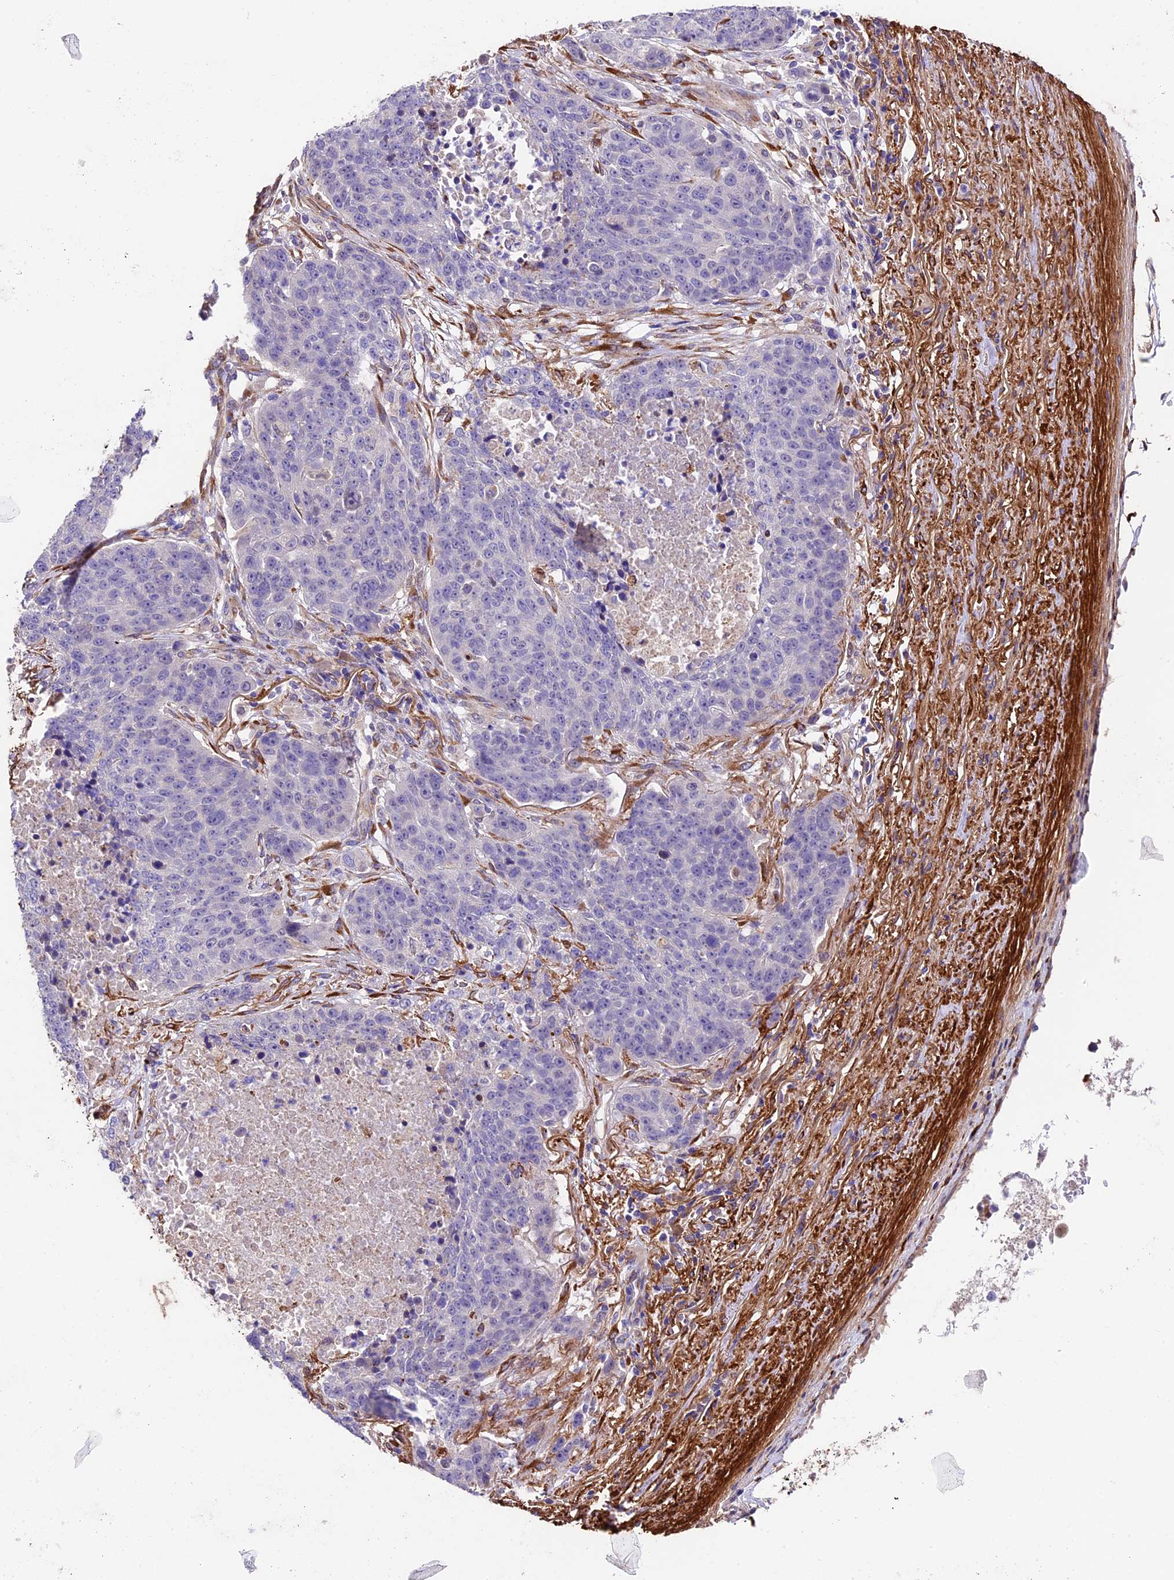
{"staining": {"intensity": "negative", "quantity": "none", "location": "none"}, "tissue": "lung cancer", "cell_type": "Tumor cells", "image_type": "cancer", "snomed": [{"axis": "morphology", "description": "Normal tissue, NOS"}, {"axis": "morphology", "description": "Squamous cell carcinoma, NOS"}, {"axis": "topography", "description": "Lymph node"}, {"axis": "topography", "description": "Lung"}], "caption": "This photomicrograph is of lung cancer stained with IHC to label a protein in brown with the nuclei are counter-stained blue. There is no staining in tumor cells.", "gene": "LSM7", "patient": {"sex": "male", "age": 66}}